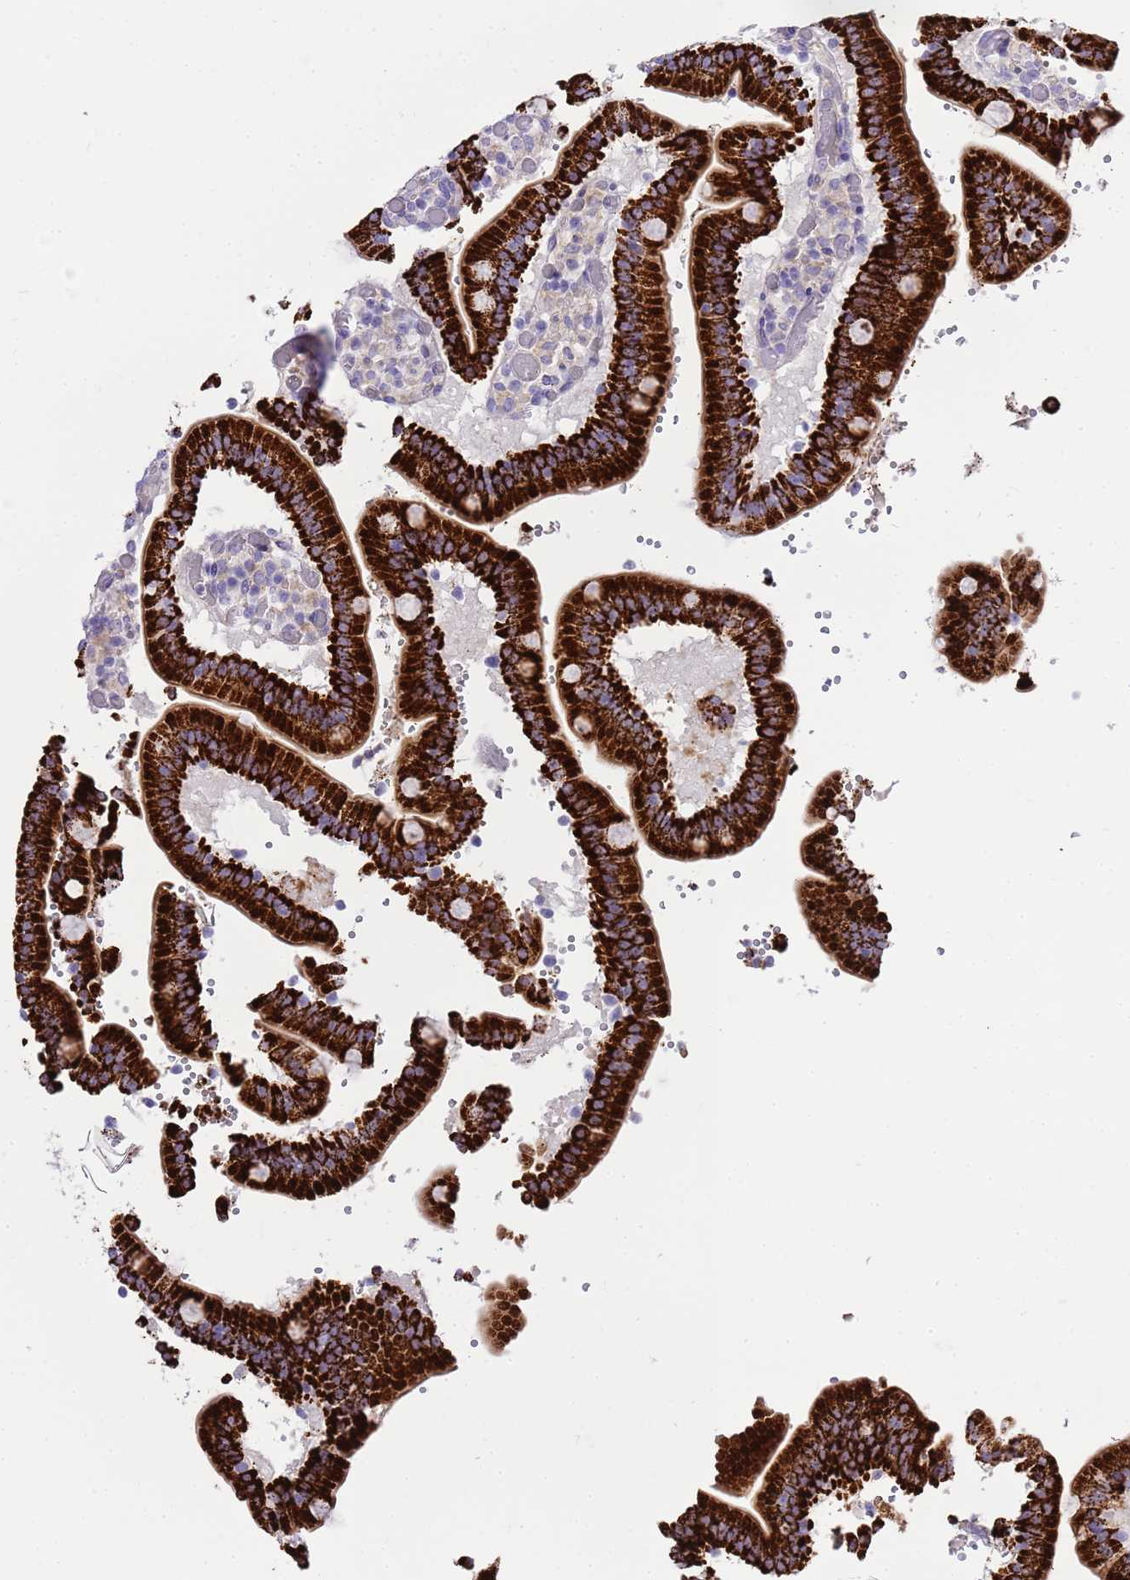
{"staining": {"intensity": "strong", "quantity": "25%-75%", "location": "cytoplasmic/membranous"}, "tissue": "duodenum", "cell_type": "Glandular cells", "image_type": "normal", "snomed": [{"axis": "morphology", "description": "Normal tissue, NOS"}, {"axis": "topography", "description": "Duodenum"}], "caption": "Immunohistochemistry (IHC) photomicrograph of unremarkable duodenum: human duodenum stained using immunohistochemistry reveals high levels of strong protein expression localized specifically in the cytoplasmic/membranous of glandular cells, appearing as a cytoplasmic/membranous brown color.", "gene": "RIPPLY2", "patient": {"sex": "female", "age": 62}}